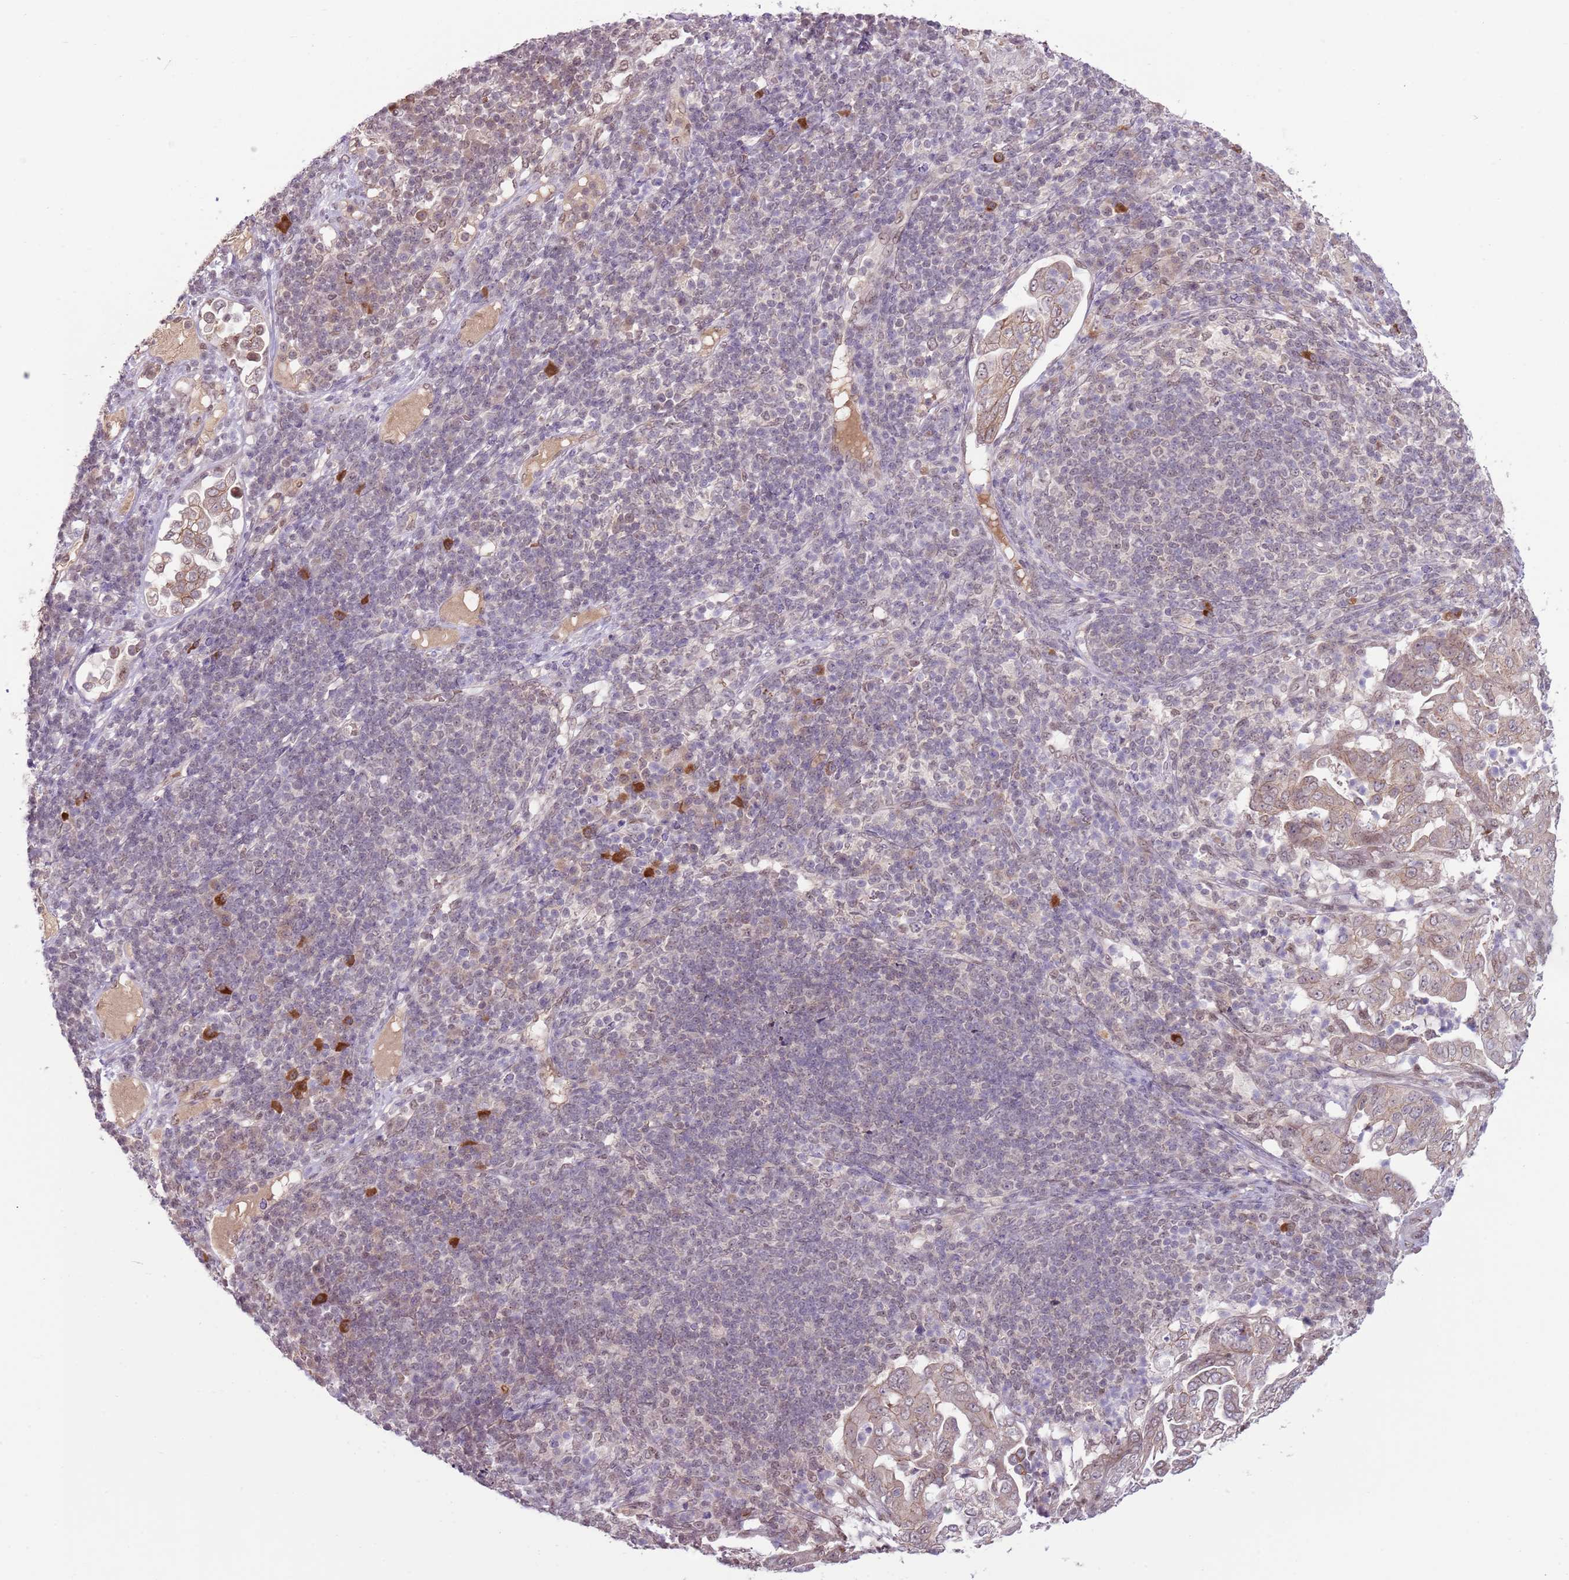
{"staining": {"intensity": "weak", "quantity": "<25%", "location": "cytoplasmic/membranous"}, "tissue": "pancreatic cancer", "cell_type": "Tumor cells", "image_type": "cancer", "snomed": [{"axis": "morphology", "description": "Normal tissue, NOS"}, {"axis": "morphology", "description": "Adenocarcinoma, NOS"}, {"axis": "topography", "description": "Lymph node"}, {"axis": "topography", "description": "Pancreas"}], "caption": "Tumor cells show no significant staining in pancreatic adenocarcinoma.", "gene": "TM2D1", "patient": {"sex": "female", "age": 67}}